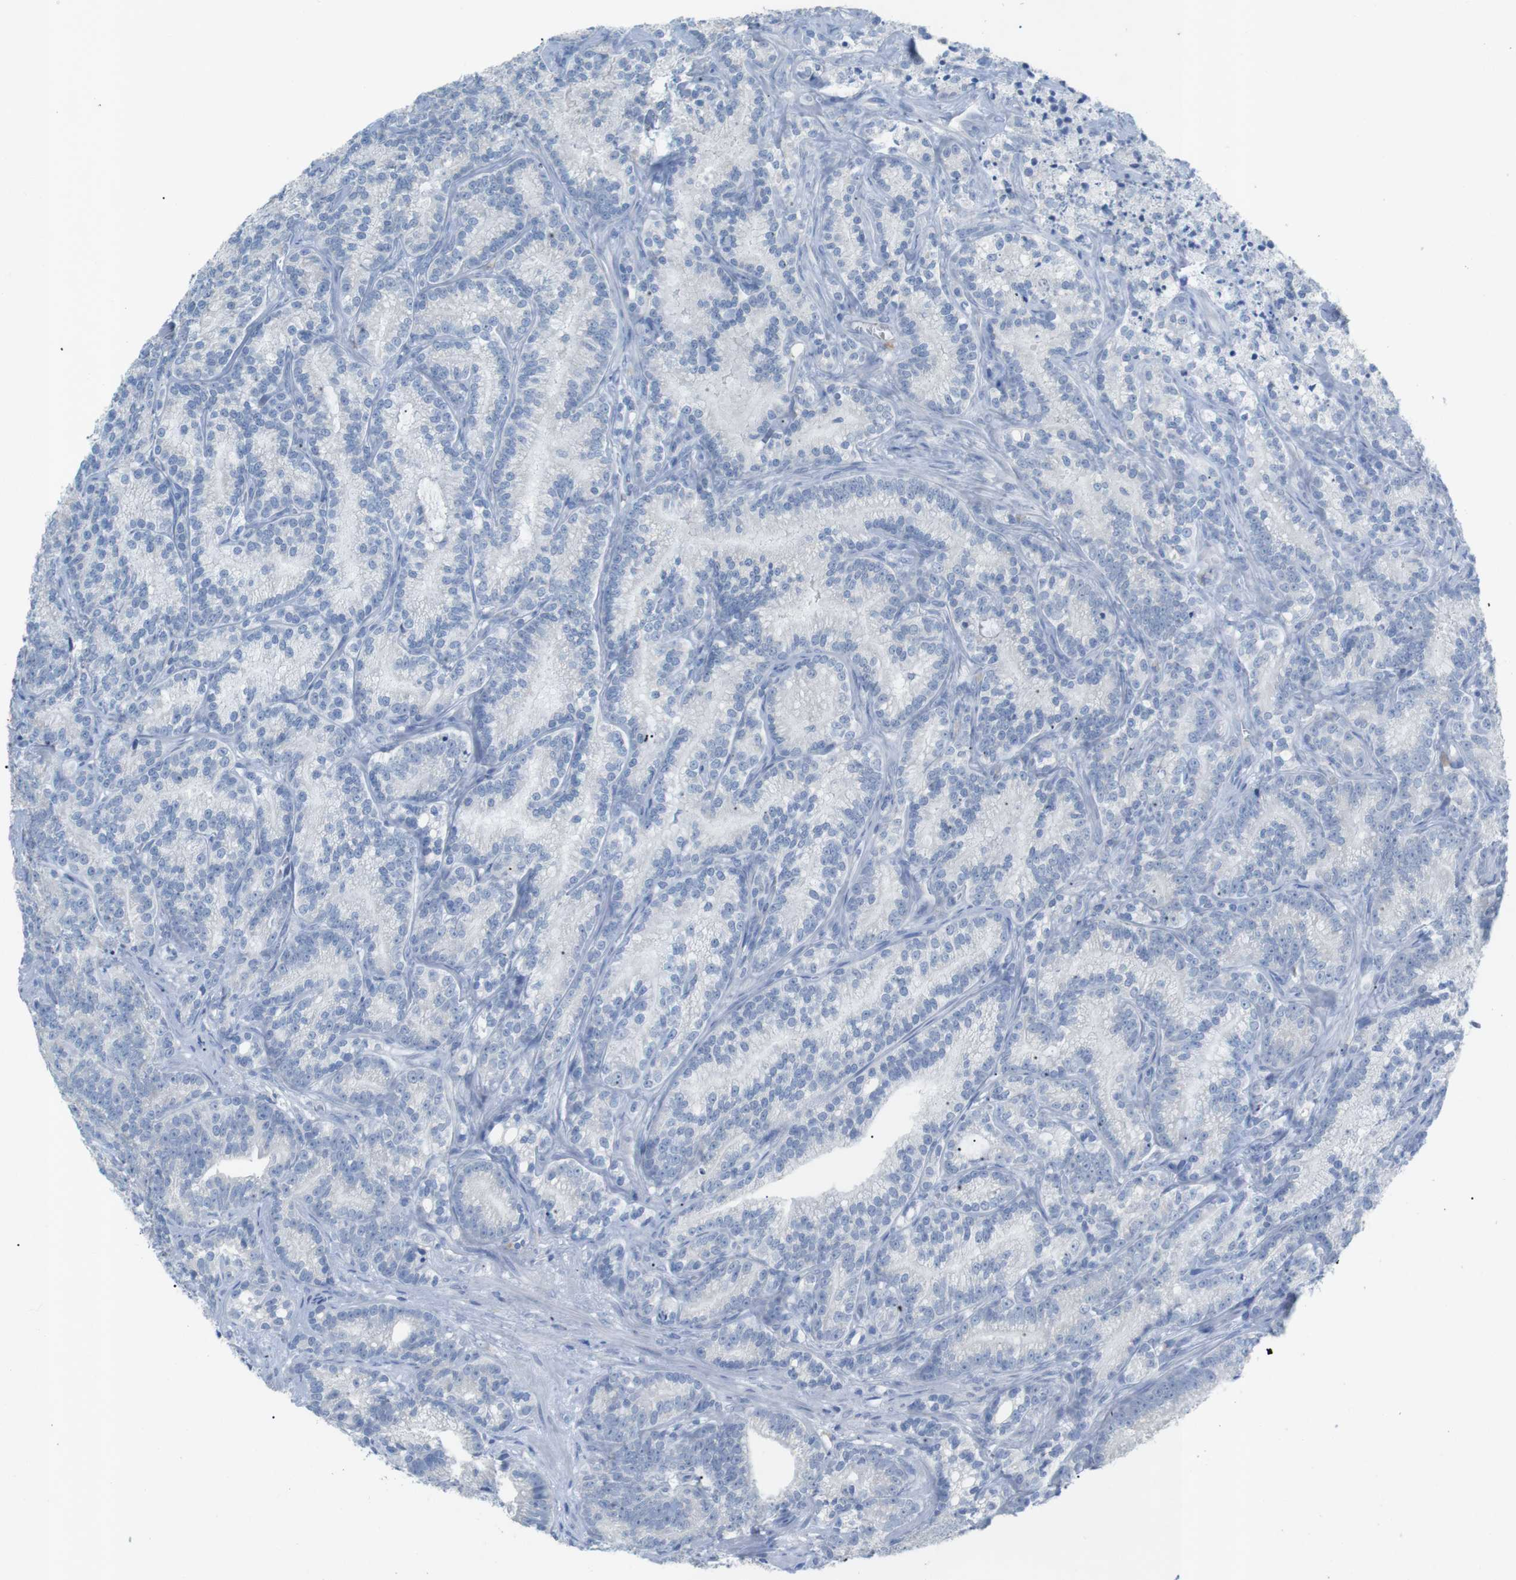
{"staining": {"intensity": "negative", "quantity": "none", "location": "none"}, "tissue": "prostate cancer", "cell_type": "Tumor cells", "image_type": "cancer", "snomed": [{"axis": "morphology", "description": "Adenocarcinoma, Low grade"}, {"axis": "topography", "description": "Prostate"}], "caption": "IHC micrograph of neoplastic tissue: prostate cancer (low-grade adenocarcinoma) stained with DAB (3,3'-diaminobenzidine) demonstrates no significant protein expression in tumor cells. (Brightfield microscopy of DAB immunohistochemistry at high magnification).", "gene": "SALL4", "patient": {"sex": "male", "age": 89}}